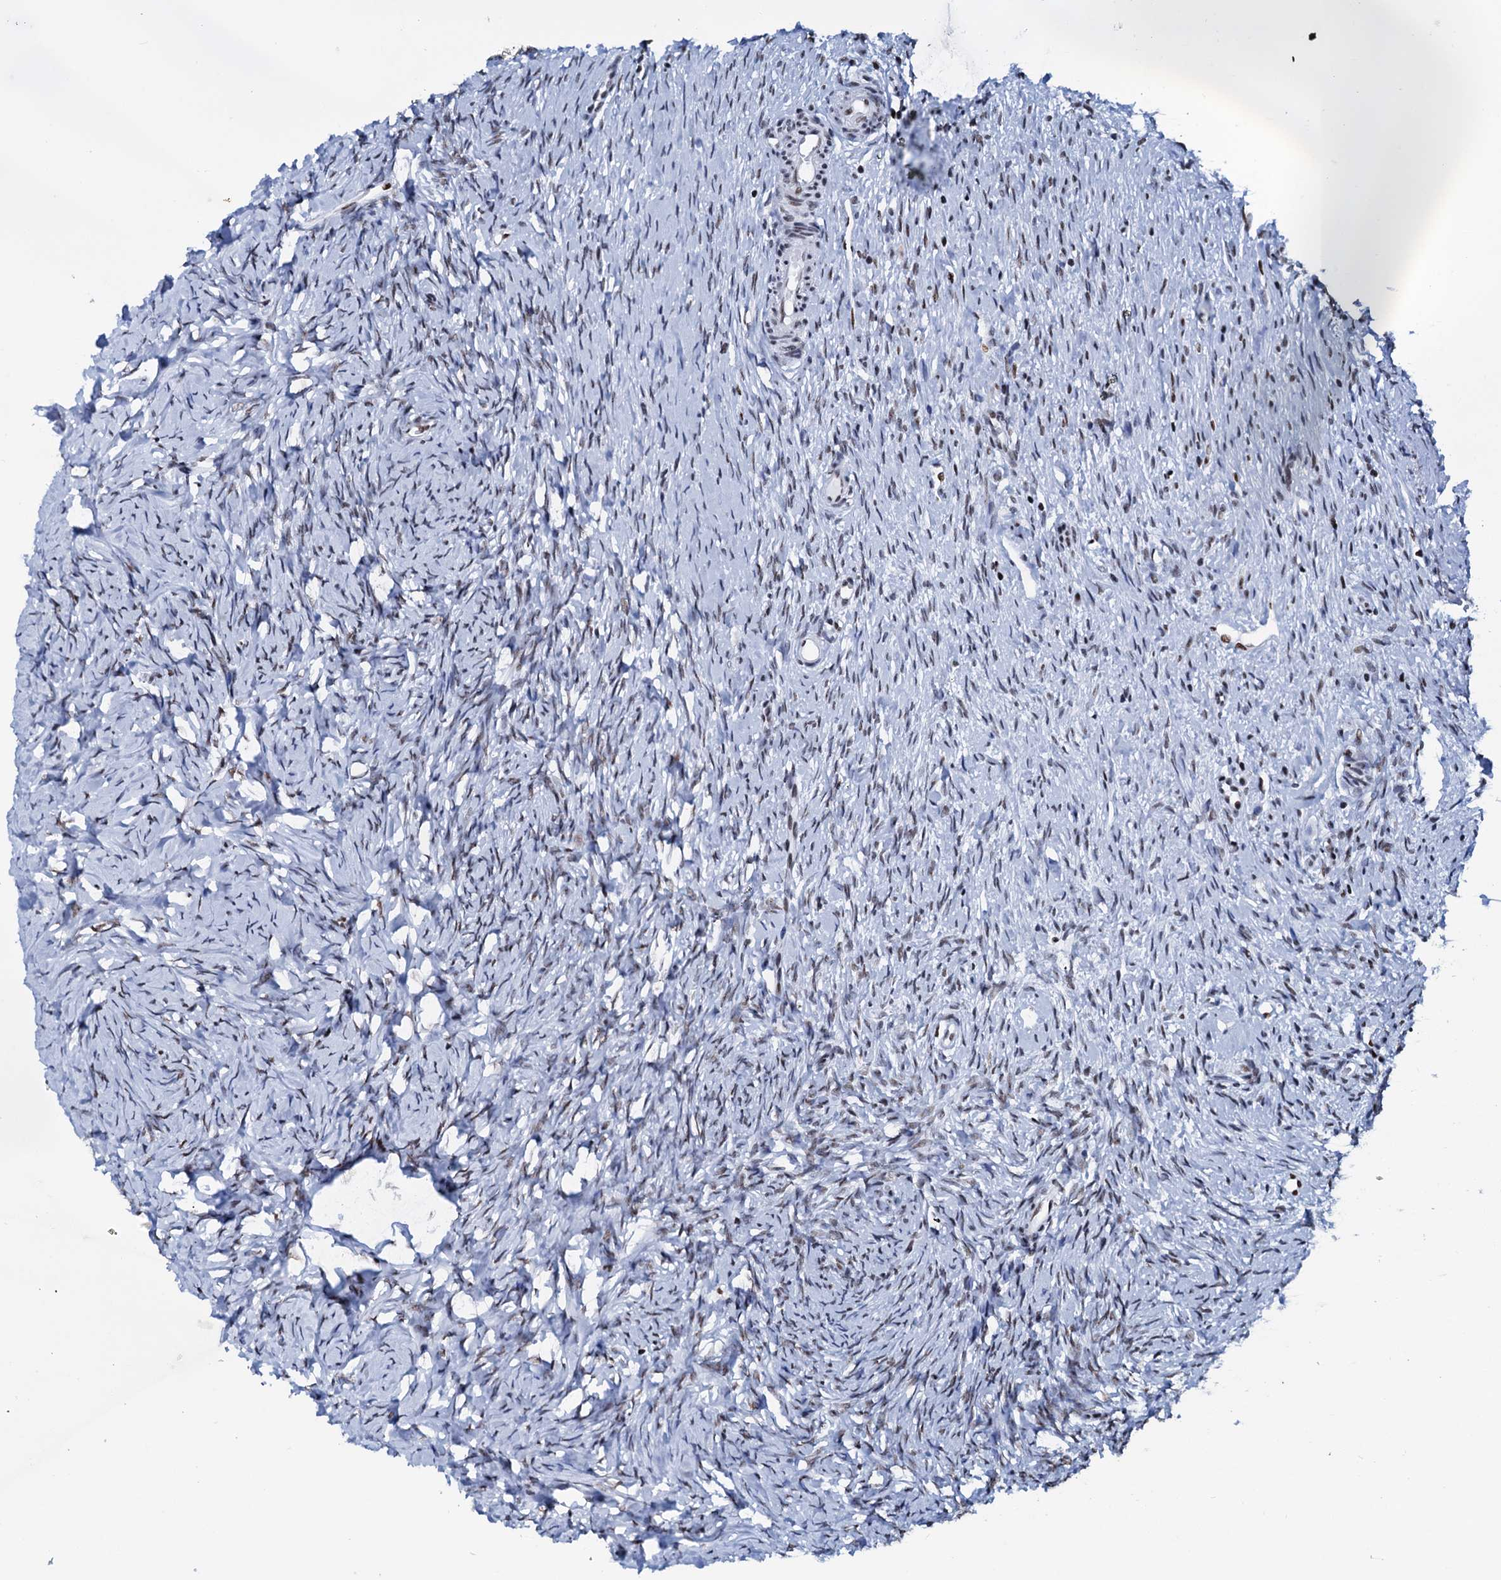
{"staining": {"intensity": "weak", "quantity": "25%-75%", "location": "nuclear"}, "tissue": "ovary", "cell_type": "Ovarian stroma cells", "image_type": "normal", "snomed": [{"axis": "morphology", "description": "Normal tissue, NOS"}, {"axis": "topography", "description": "Ovary"}], "caption": "Ovary stained with a protein marker reveals weak staining in ovarian stroma cells.", "gene": "SLTM", "patient": {"sex": "female", "age": 51}}